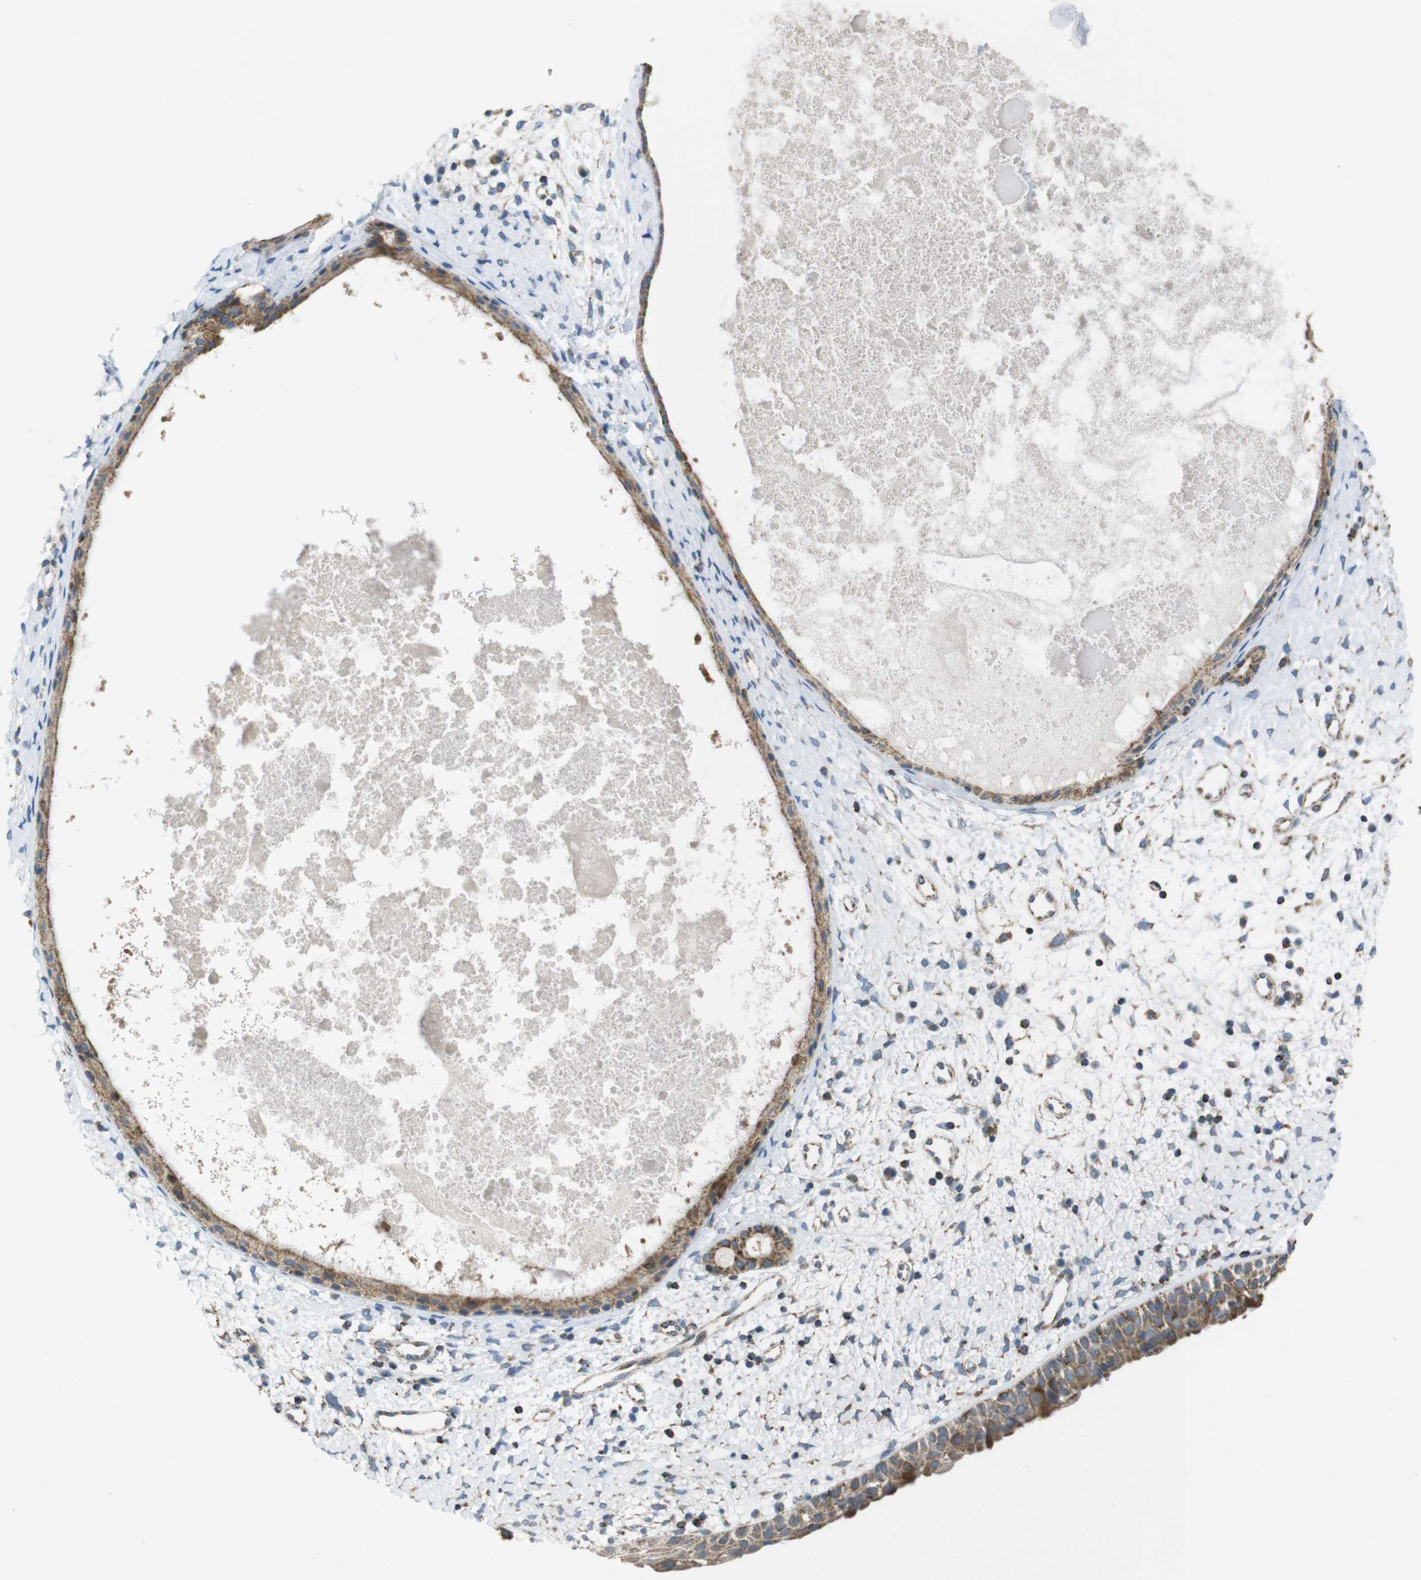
{"staining": {"intensity": "strong", "quantity": ">75%", "location": "cytoplasmic/membranous"}, "tissue": "nasopharynx", "cell_type": "Respiratory epithelial cells", "image_type": "normal", "snomed": [{"axis": "morphology", "description": "Normal tissue, NOS"}, {"axis": "topography", "description": "Nasopharynx"}], "caption": "An image of nasopharynx stained for a protein reveals strong cytoplasmic/membranous brown staining in respiratory epithelial cells. The protein of interest is stained brown, and the nuclei are stained in blue (DAB (3,3'-diaminobenzidine) IHC with brightfield microscopy, high magnification).", "gene": "GRIK1", "patient": {"sex": "male", "age": 22}}